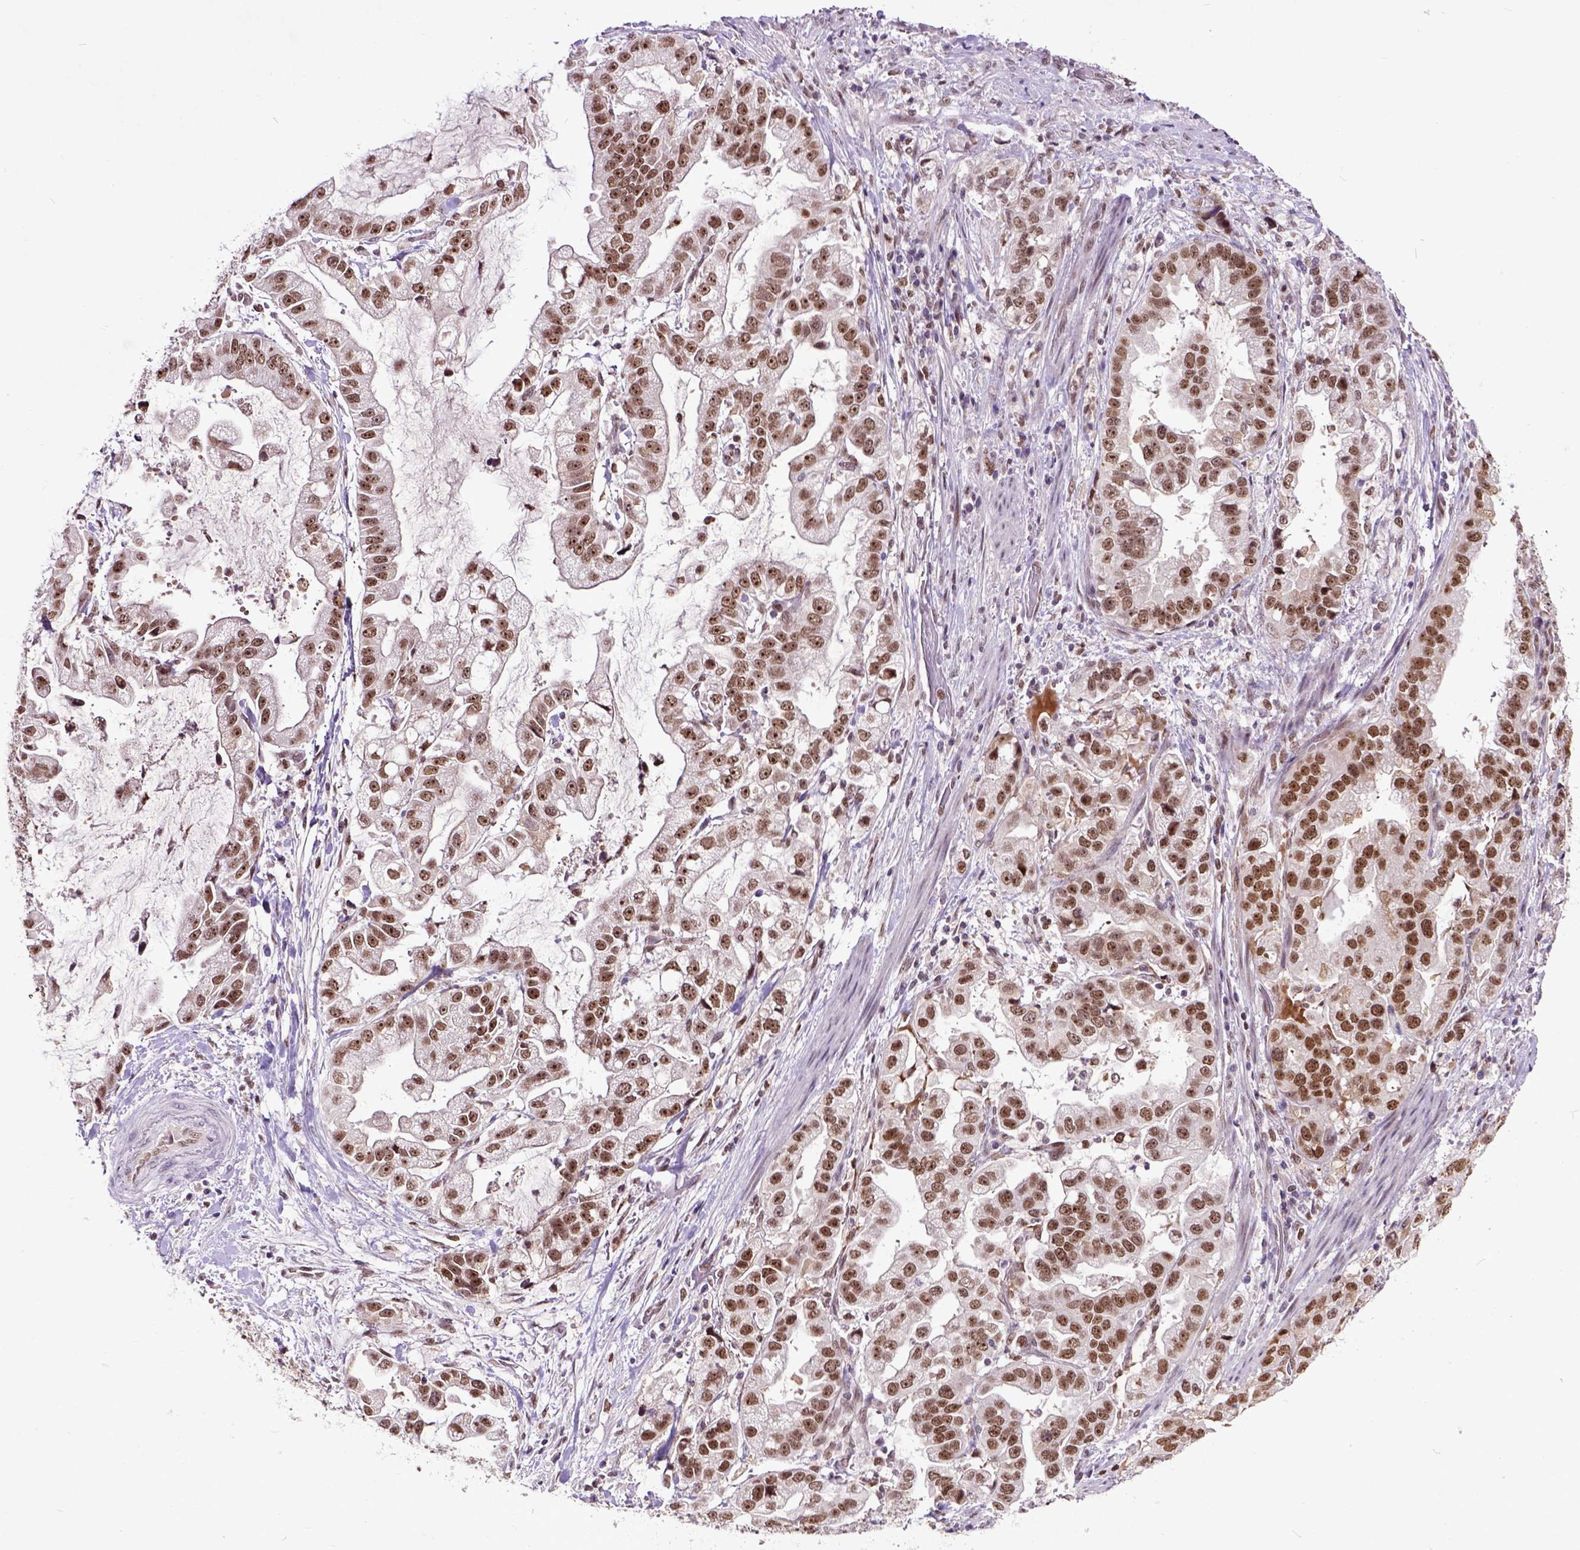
{"staining": {"intensity": "moderate", "quantity": ">75%", "location": "nuclear"}, "tissue": "stomach cancer", "cell_type": "Tumor cells", "image_type": "cancer", "snomed": [{"axis": "morphology", "description": "Adenocarcinoma, NOS"}, {"axis": "topography", "description": "Stomach"}], "caption": "Immunohistochemistry staining of stomach cancer, which reveals medium levels of moderate nuclear expression in about >75% of tumor cells indicating moderate nuclear protein staining. The staining was performed using DAB (brown) for protein detection and nuclei were counterstained in hematoxylin (blue).", "gene": "RCC2", "patient": {"sex": "male", "age": 59}}